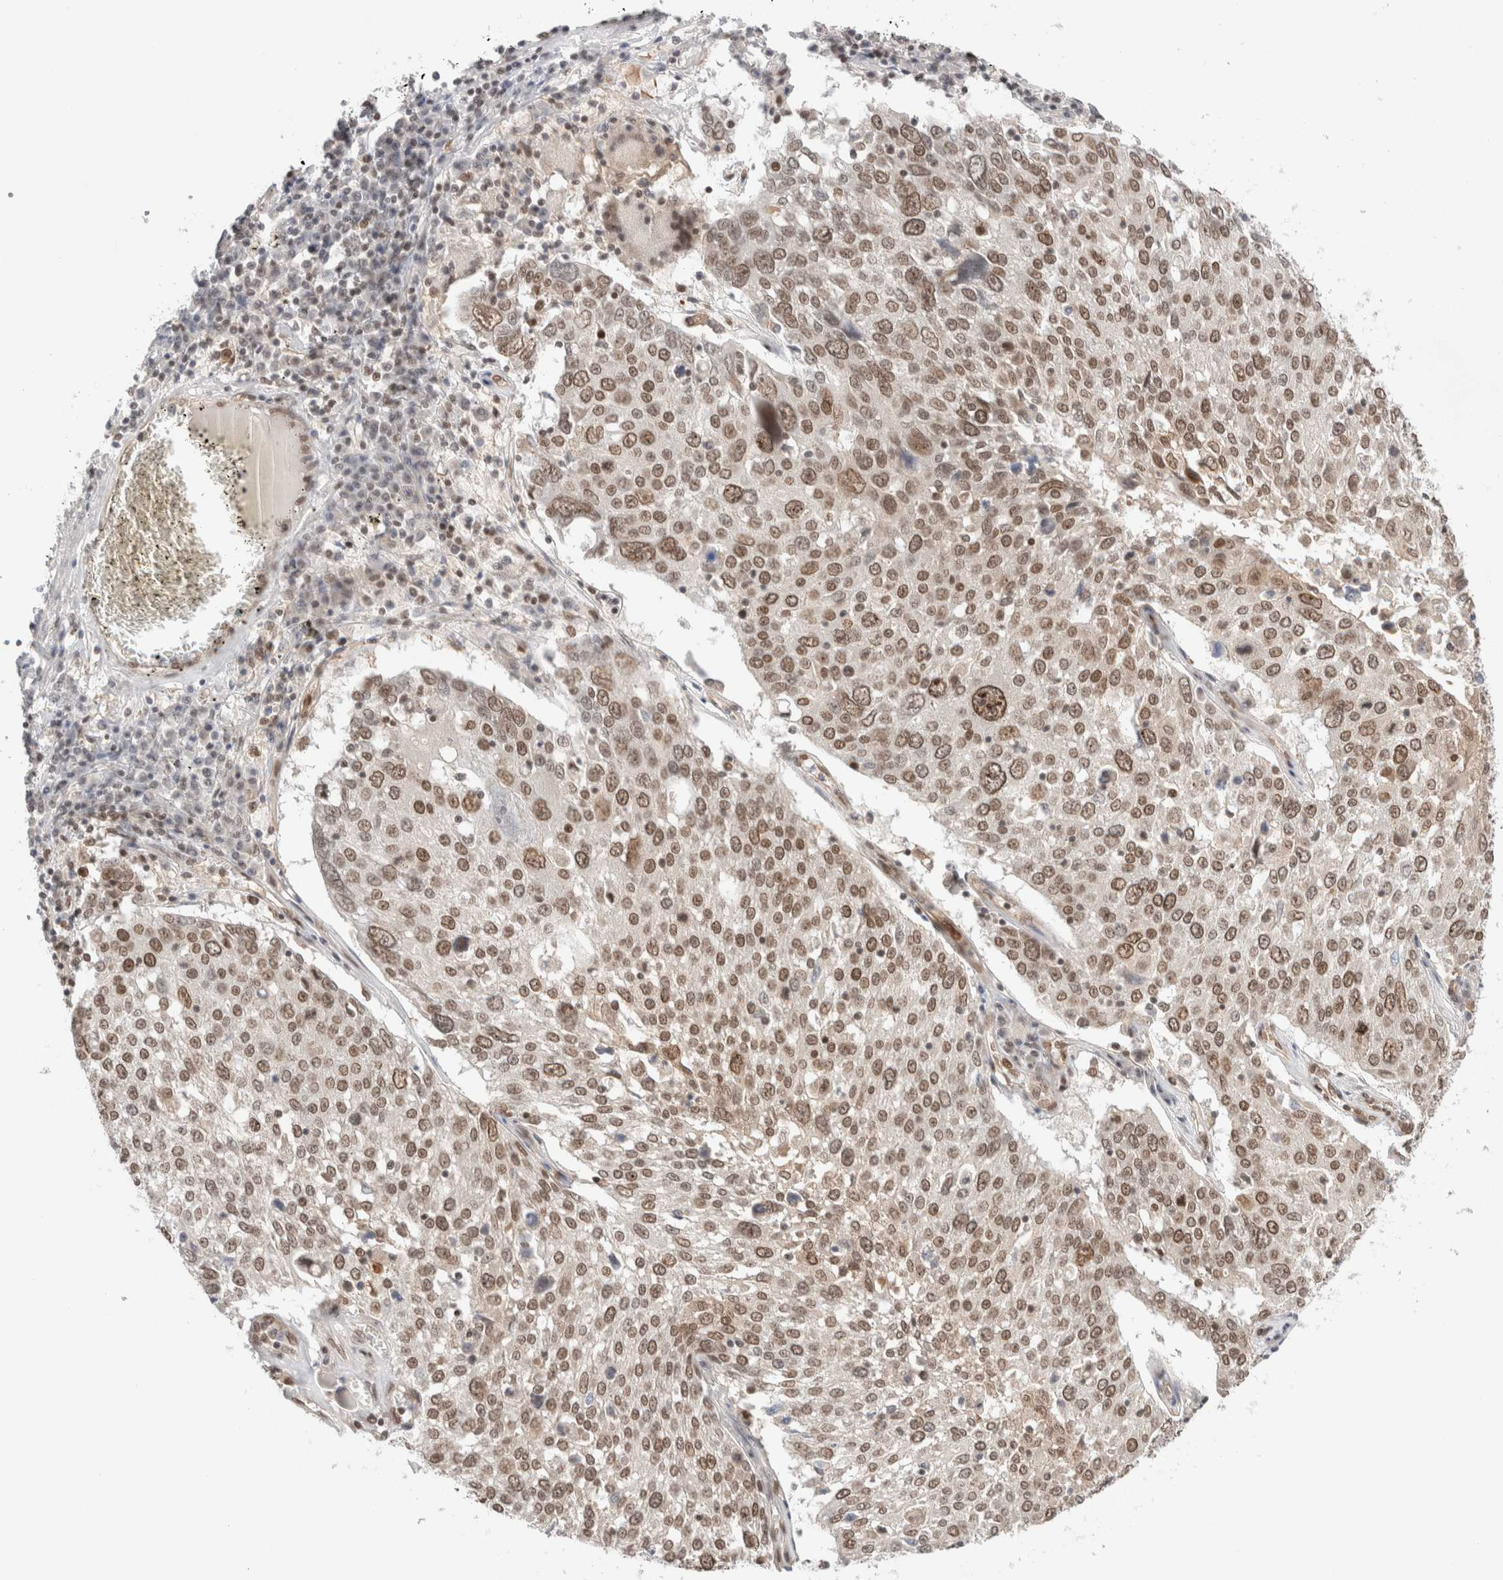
{"staining": {"intensity": "moderate", "quantity": ">75%", "location": "nuclear"}, "tissue": "lung cancer", "cell_type": "Tumor cells", "image_type": "cancer", "snomed": [{"axis": "morphology", "description": "Squamous cell carcinoma, NOS"}, {"axis": "topography", "description": "Lung"}], "caption": "Lung squamous cell carcinoma was stained to show a protein in brown. There is medium levels of moderate nuclear positivity in approximately >75% of tumor cells.", "gene": "GATAD2A", "patient": {"sex": "male", "age": 65}}